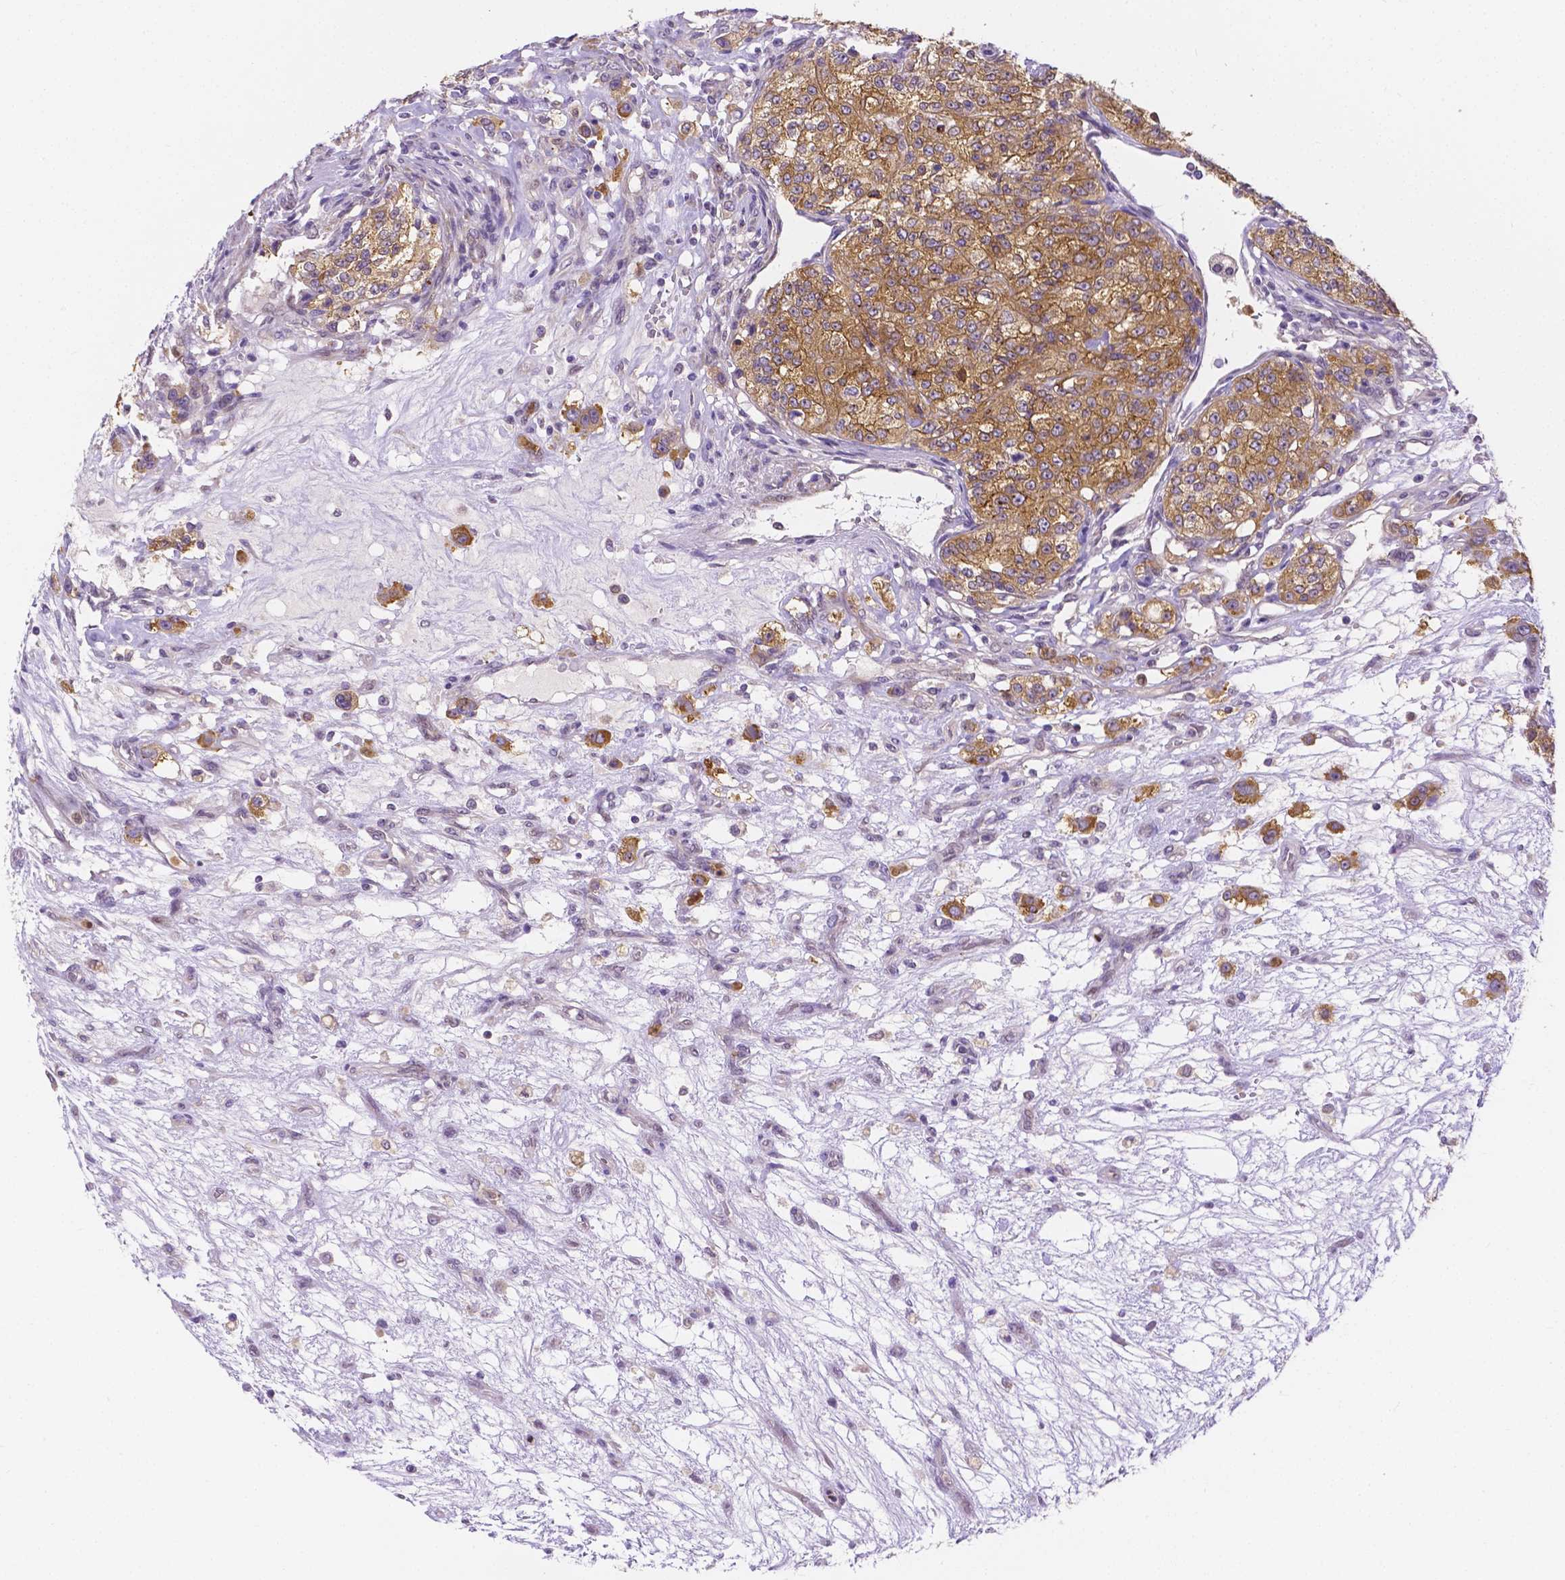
{"staining": {"intensity": "weak", "quantity": ">75%", "location": "cytoplasmic/membranous"}, "tissue": "renal cancer", "cell_type": "Tumor cells", "image_type": "cancer", "snomed": [{"axis": "morphology", "description": "Adenocarcinoma, NOS"}, {"axis": "topography", "description": "Kidney"}], "caption": "IHC (DAB) staining of renal cancer (adenocarcinoma) shows weak cytoplasmic/membranous protein expression in approximately >75% of tumor cells.", "gene": "ZNRD2", "patient": {"sex": "female", "age": 63}}